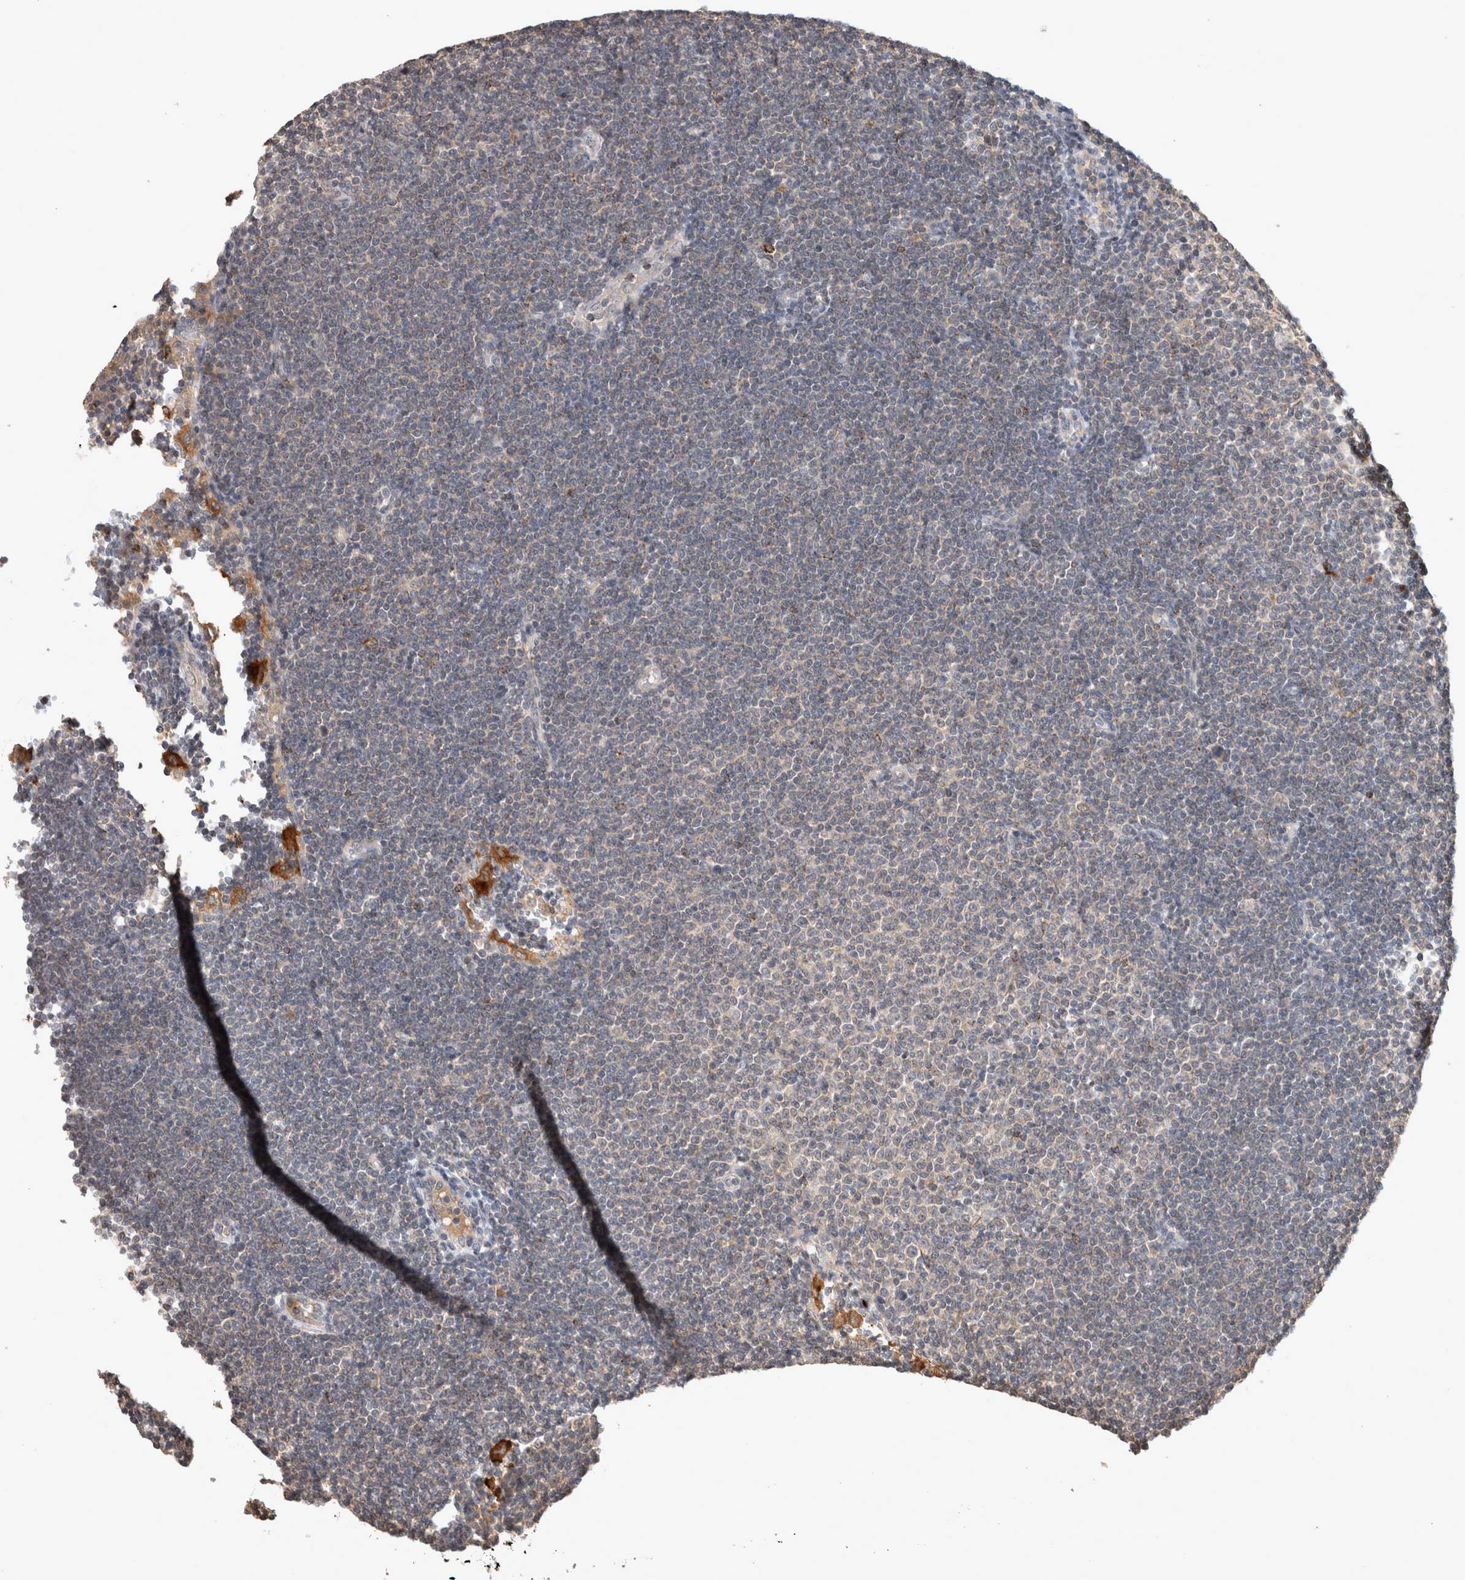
{"staining": {"intensity": "negative", "quantity": "none", "location": "none"}, "tissue": "lymphoma", "cell_type": "Tumor cells", "image_type": "cancer", "snomed": [{"axis": "morphology", "description": "Malignant lymphoma, non-Hodgkin's type, Low grade"}, {"axis": "topography", "description": "Lymph node"}], "caption": "The image exhibits no significant expression in tumor cells of malignant lymphoma, non-Hodgkin's type (low-grade).", "gene": "SERAC1", "patient": {"sex": "female", "age": 53}}